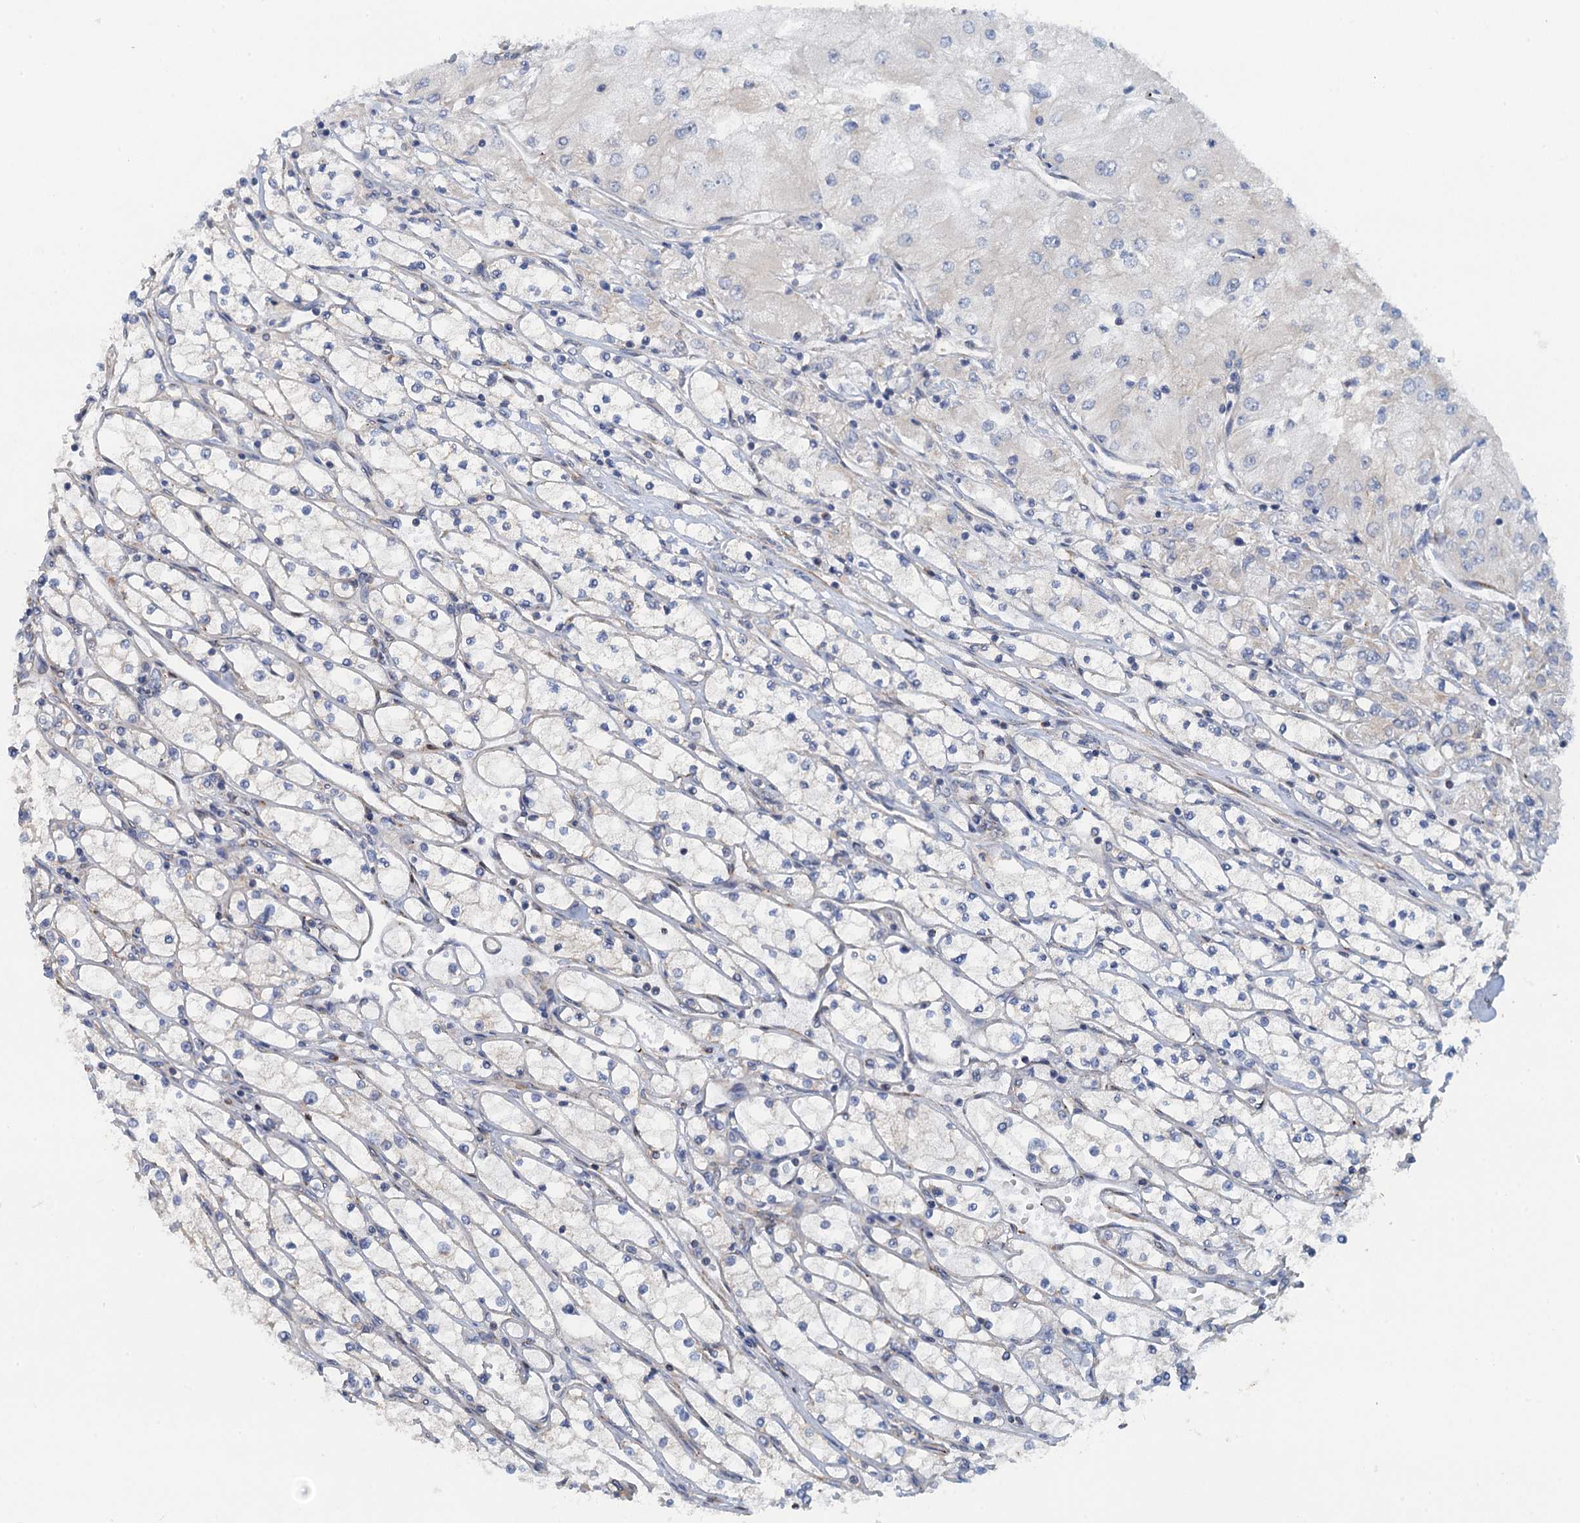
{"staining": {"intensity": "negative", "quantity": "none", "location": "none"}, "tissue": "renal cancer", "cell_type": "Tumor cells", "image_type": "cancer", "snomed": [{"axis": "morphology", "description": "Adenocarcinoma, NOS"}, {"axis": "topography", "description": "Kidney"}], "caption": "Image shows no protein expression in tumor cells of adenocarcinoma (renal) tissue.", "gene": "POGLUT3", "patient": {"sex": "male", "age": 80}}